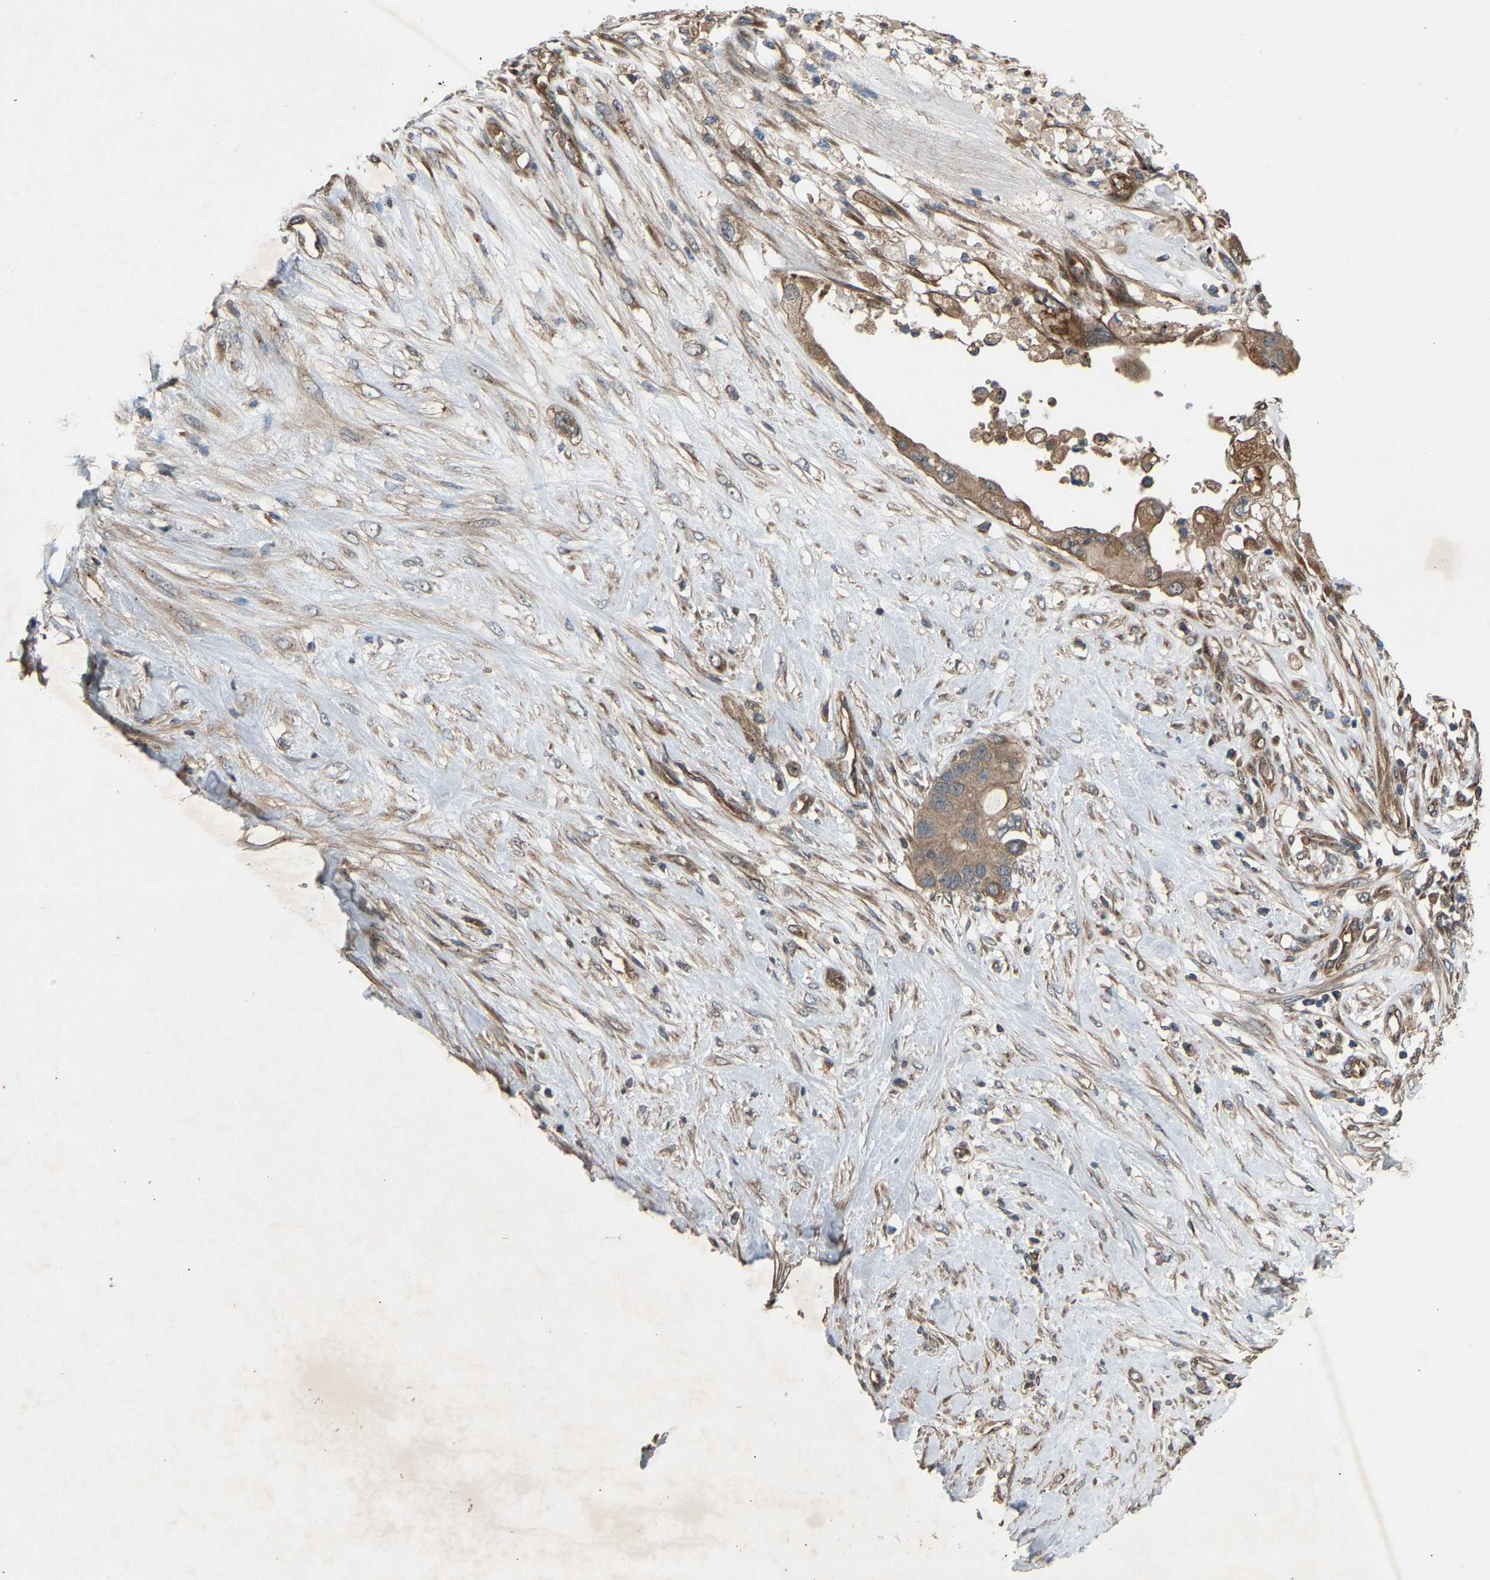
{"staining": {"intensity": "moderate", "quantity": ">75%", "location": "cytoplasmic/membranous"}, "tissue": "pancreatic cancer", "cell_type": "Tumor cells", "image_type": "cancer", "snomed": [{"axis": "morphology", "description": "Adenocarcinoma, NOS"}, {"axis": "topography", "description": "Pancreas"}], "caption": "Protein staining shows moderate cytoplasmic/membranous positivity in approximately >75% of tumor cells in pancreatic cancer.", "gene": "GAS2L1", "patient": {"sex": "female", "age": 56}}